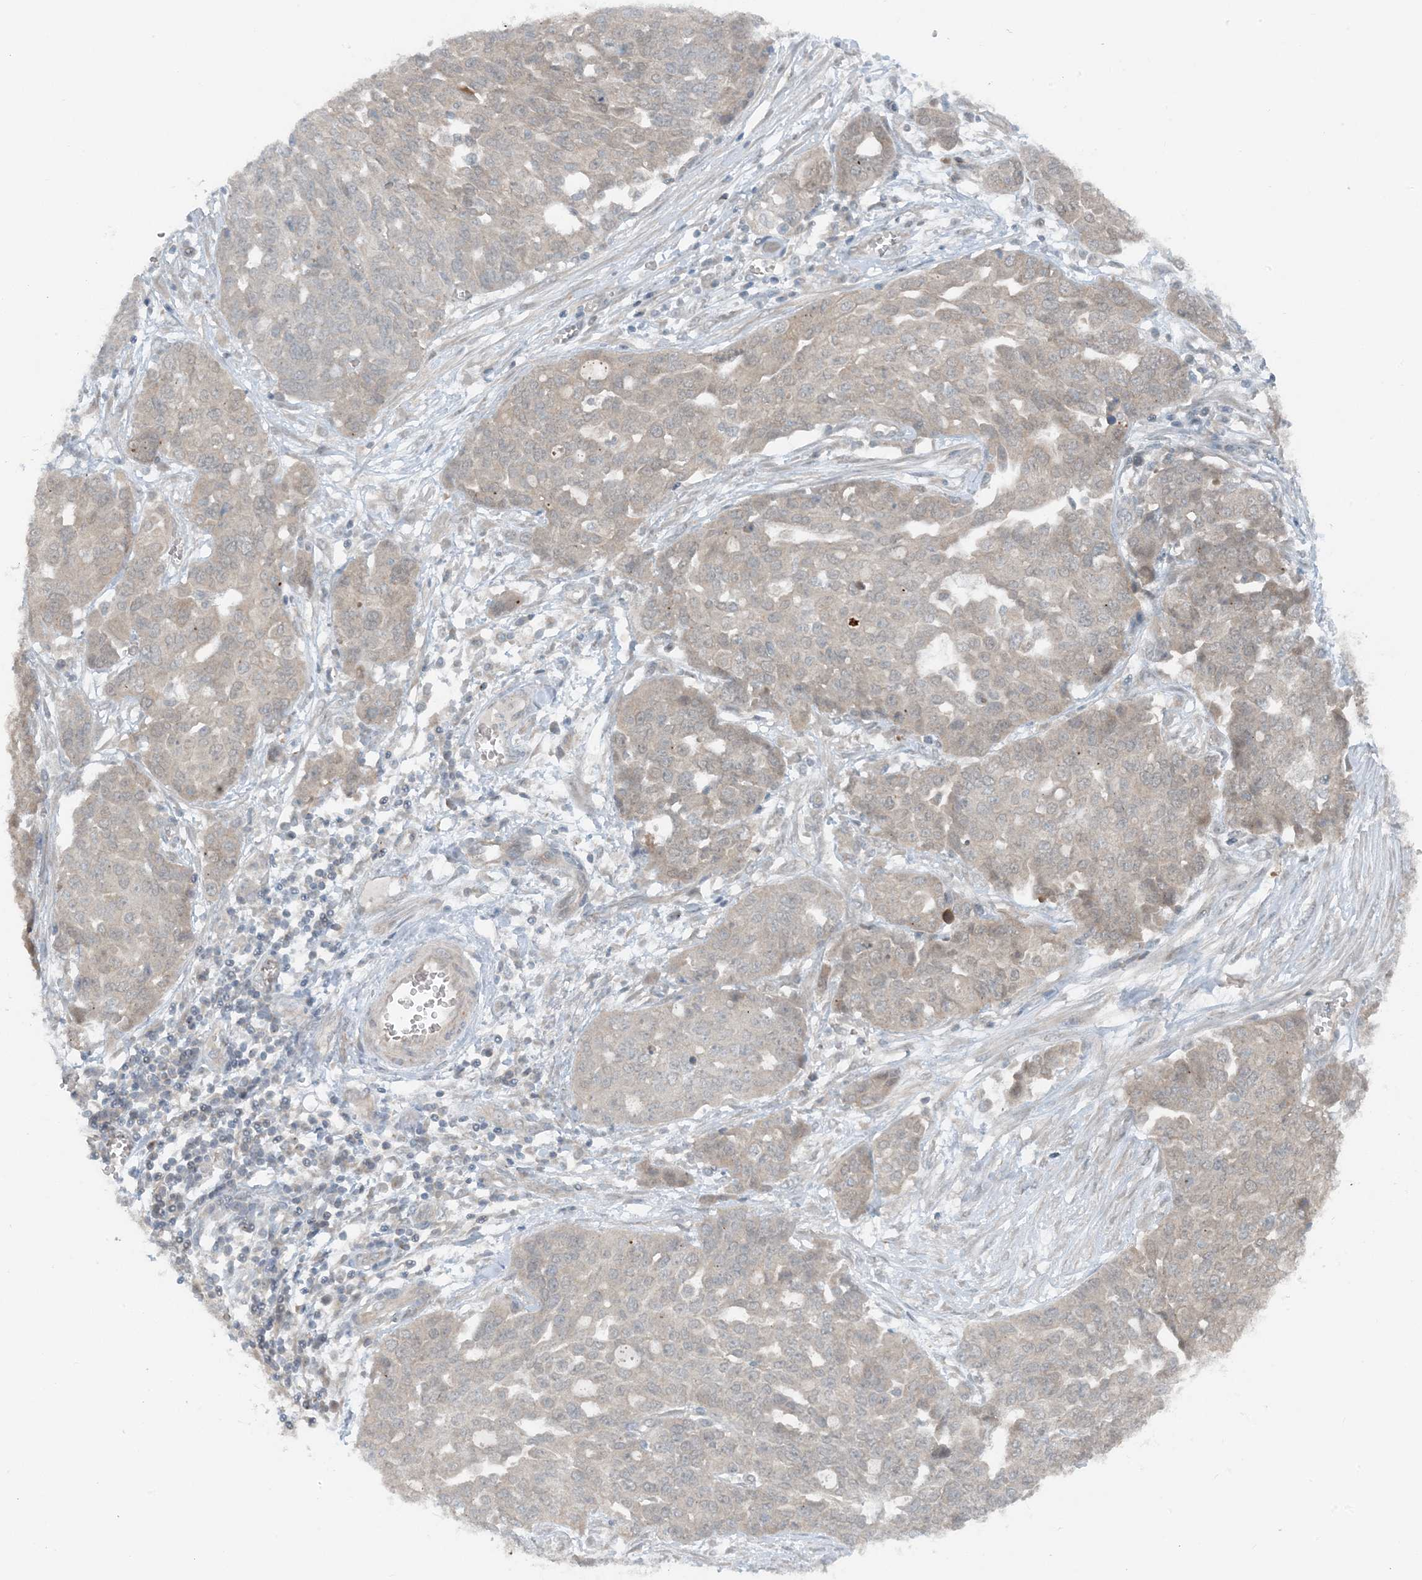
{"staining": {"intensity": "weak", "quantity": "<25%", "location": "cytoplasmic/membranous"}, "tissue": "ovarian cancer", "cell_type": "Tumor cells", "image_type": "cancer", "snomed": [{"axis": "morphology", "description": "Cystadenocarcinoma, serous, NOS"}, {"axis": "topography", "description": "Soft tissue"}, {"axis": "topography", "description": "Ovary"}], "caption": "Tumor cells are negative for brown protein staining in serous cystadenocarcinoma (ovarian). Brightfield microscopy of IHC stained with DAB (brown) and hematoxylin (blue), captured at high magnification.", "gene": "MITD1", "patient": {"sex": "female", "age": 57}}